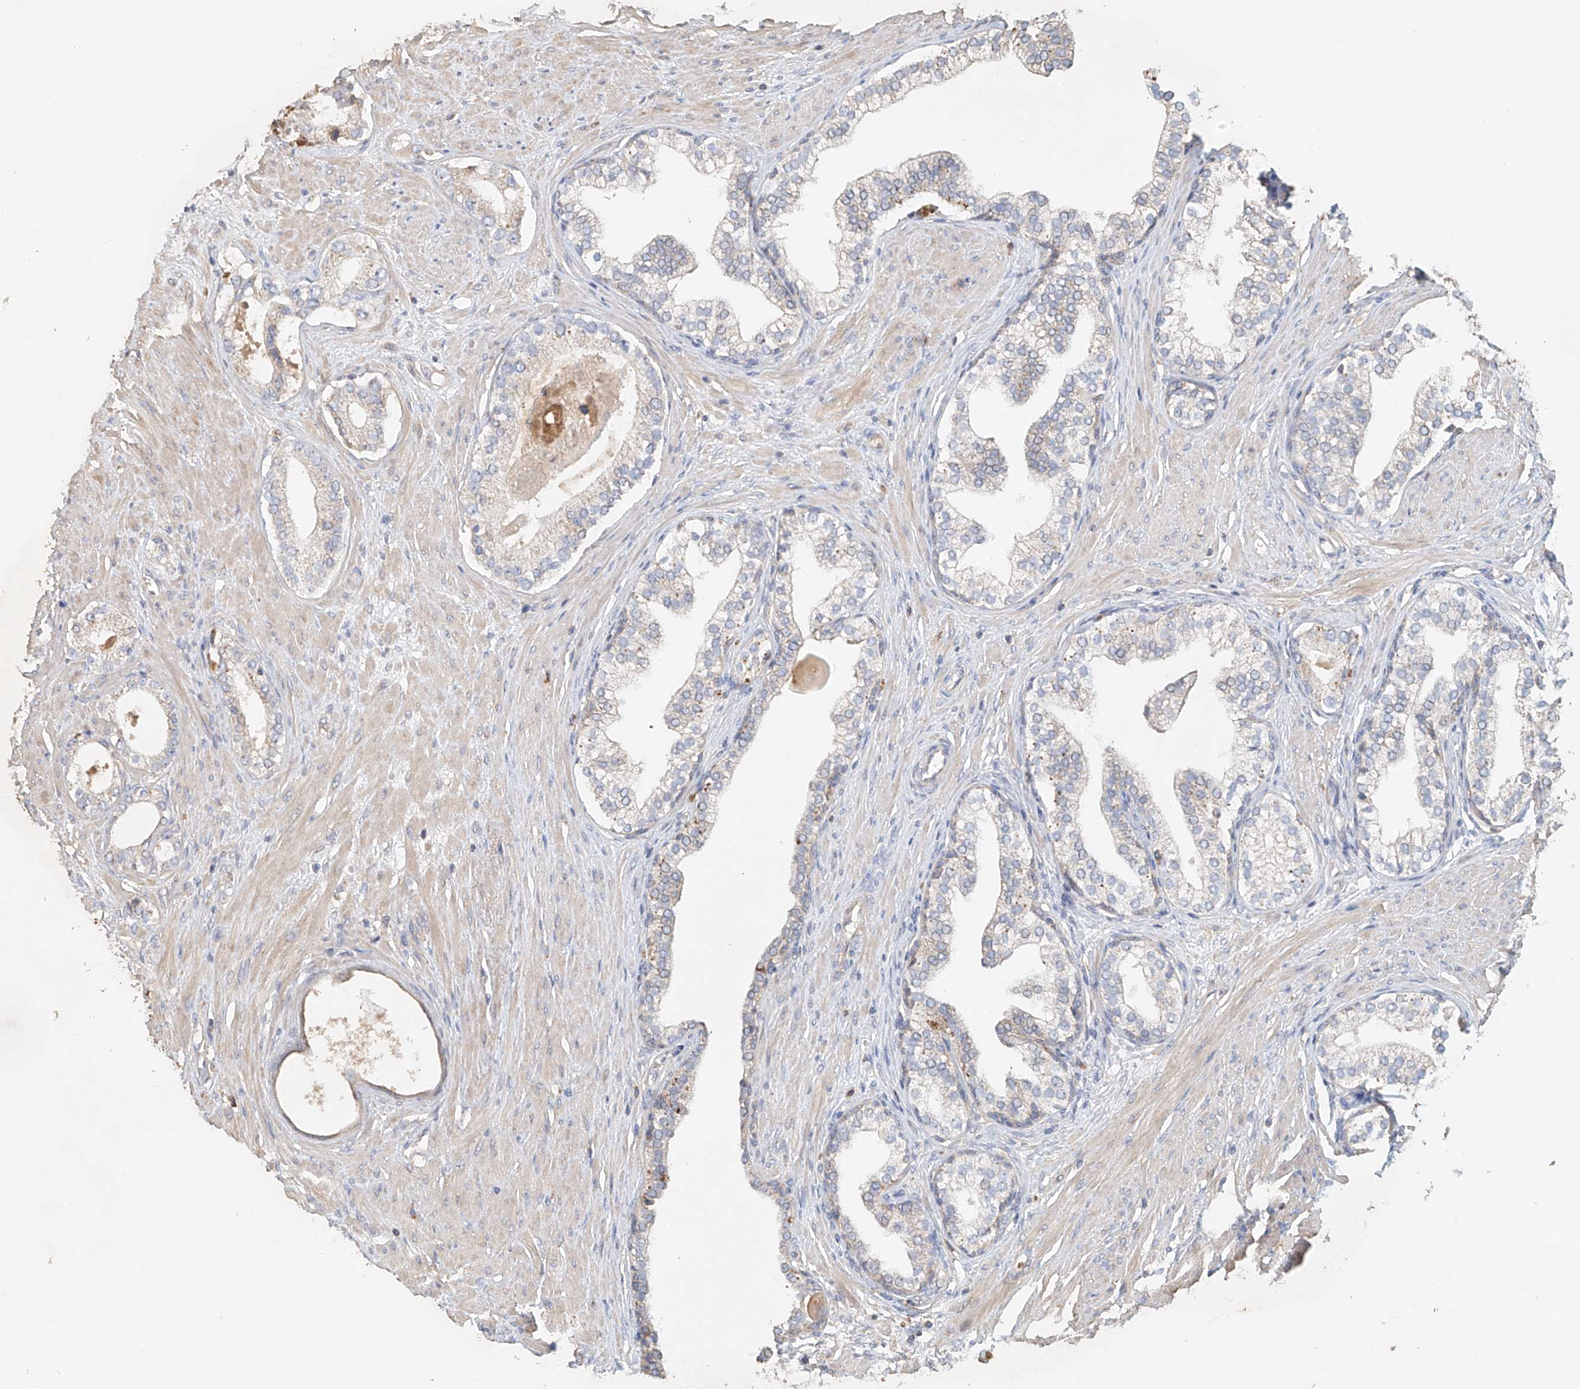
{"staining": {"intensity": "negative", "quantity": "none", "location": "none"}, "tissue": "prostate cancer", "cell_type": "Tumor cells", "image_type": "cancer", "snomed": [{"axis": "morphology", "description": "Adenocarcinoma, High grade"}, {"axis": "topography", "description": "Prostate"}], "caption": "There is no significant expression in tumor cells of prostate cancer (high-grade adenocarcinoma). (DAB (3,3'-diaminobenzidine) IHC, high magnification).", "gene": "GNB1L", "patient": {"sex": "male", "age": 63}}